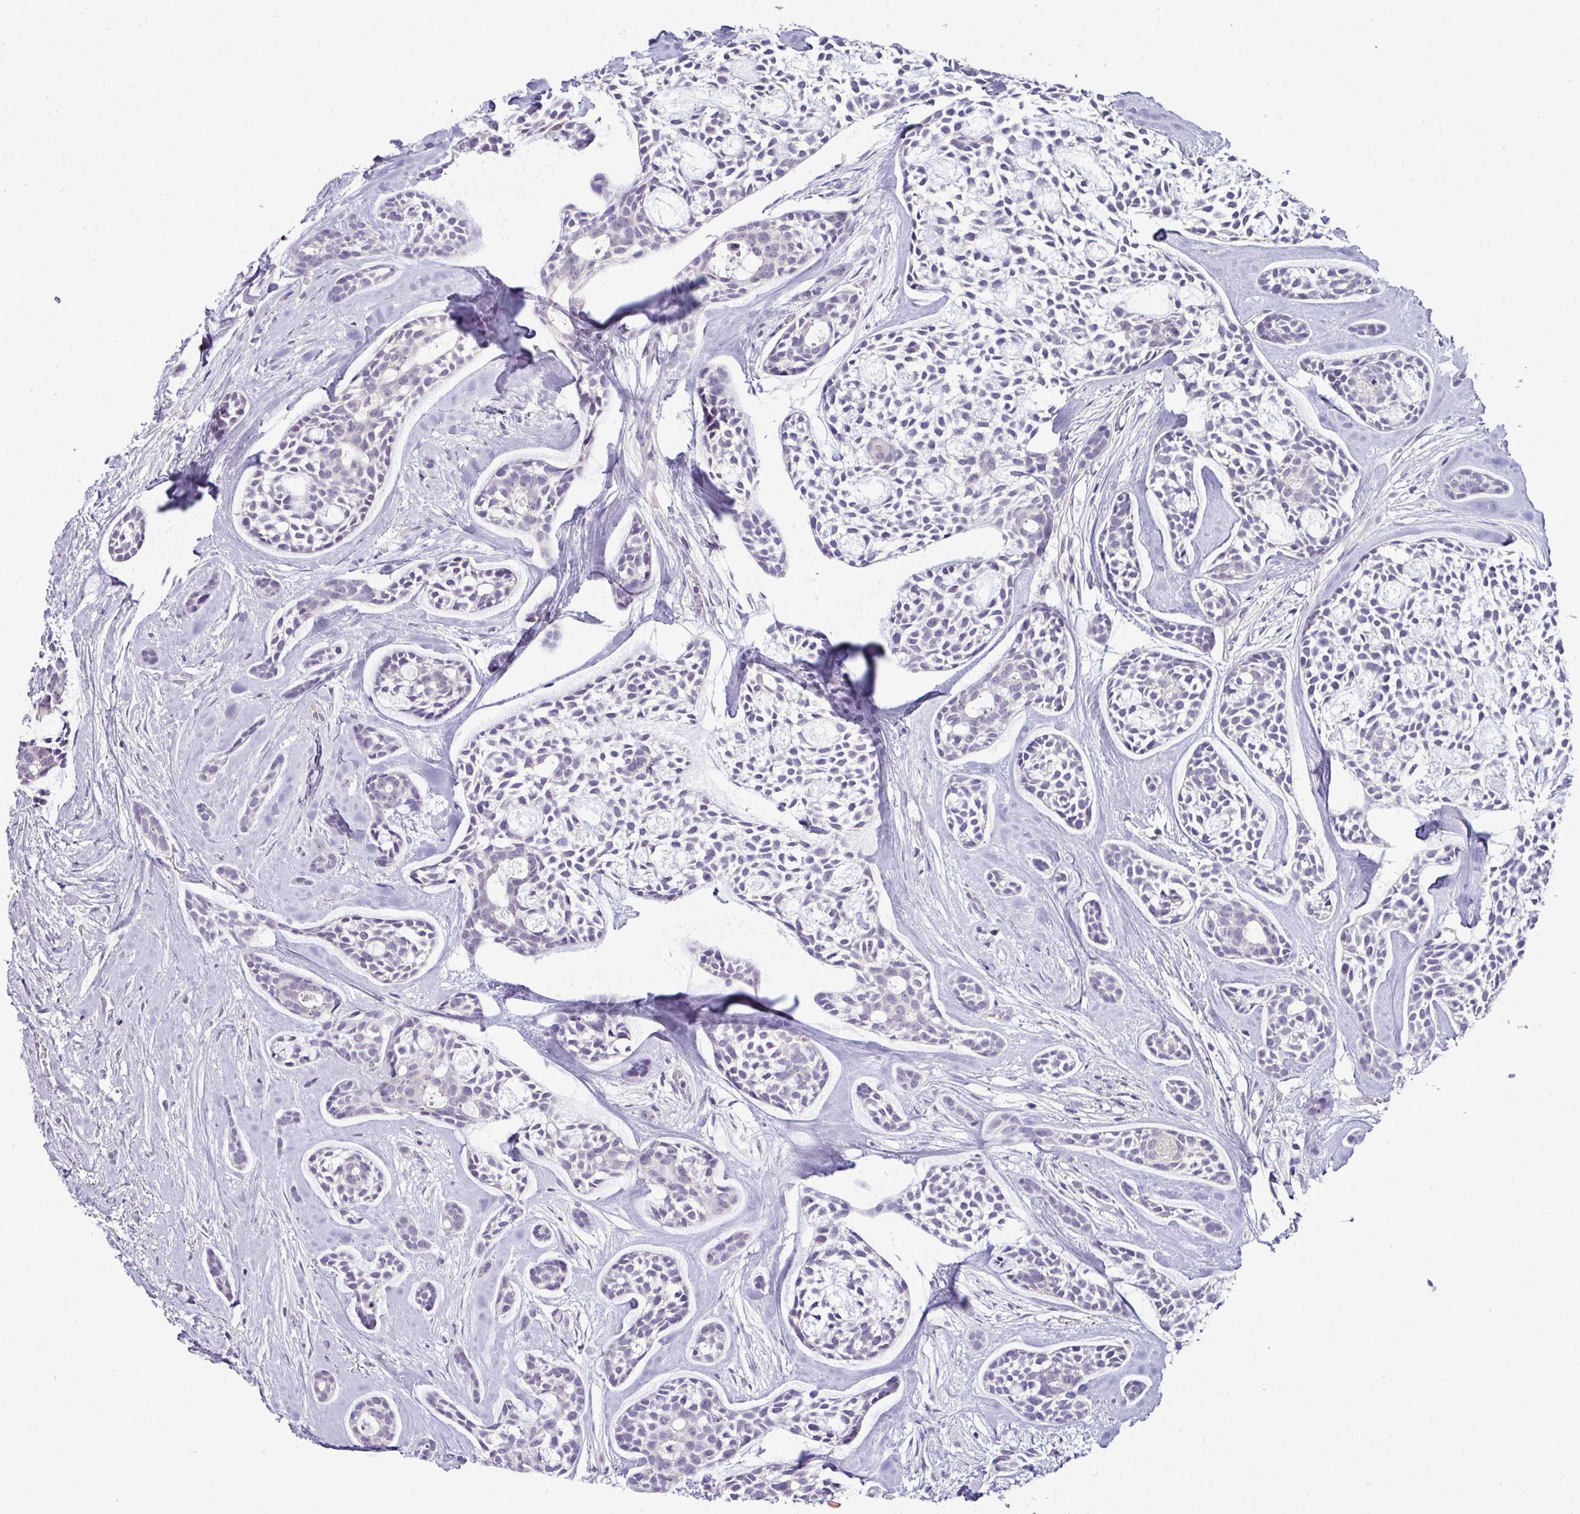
{"staining": {"intensity": "negative", "quantity": "none", "location": "none"}, "tissue": "head and neck cancer", "cell_type": "Tumor cells", "image_type": "cancer", "snomed": [{"axis": "morphology", "description": "Adenocarcinoma, NOS"}, {"axis": "topography", "description": "Subcutis"}, {"axis": "topography", "description": "Head-Neck"}], "caption": "A high-resolution micrograph shows IHC staining of head and neck adenocarcinoma, which reveals no significant positivity in tumor cells. The staining was performed using DAB (3,3'-diaminobenzidine) to visualize the protein expression in brown, while the nuclei were stained in blue with hematoxylin (Magnification: 20x).", "gene": "HBEGF", "patient": {"sex": "female", "age": 73}}